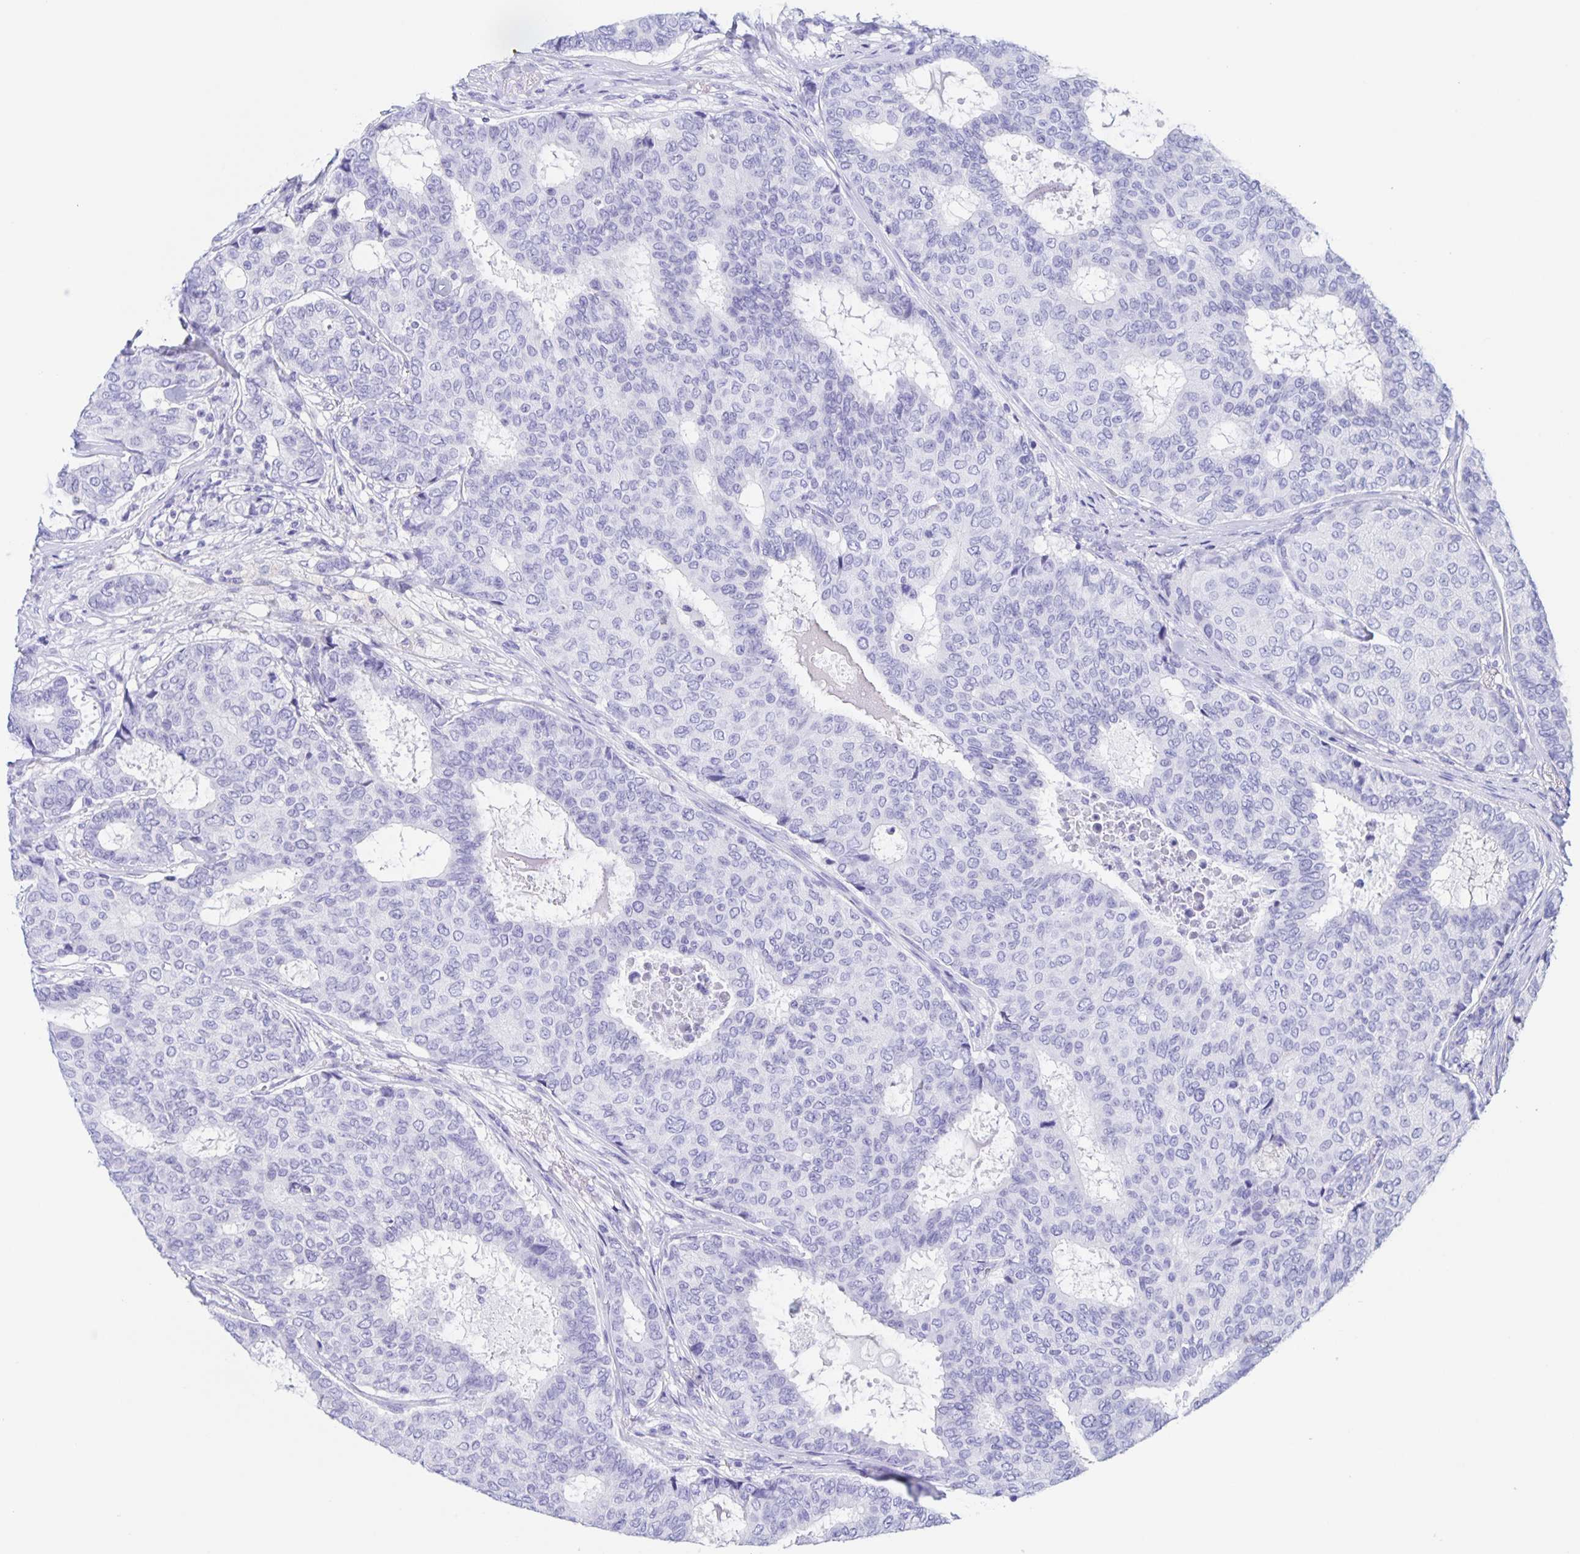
{"staining": {"intensity": "negative", "quantity": "none", "location": "none"}, "tissue": "breast cancer", "cell_type": "Tumor cells", "image_type": "cancer", "snomed": [{"axis": "morphology", "description": "Duct carcinoma"}, {"axis": "topography", "description": "Breast"}], "caption": "Immunohistochemistry image of human infiltrating ductal carcinoma (breast) stained for a protein (brown), which reveals no expression in tumor cells. The staining was performed using DAB to visualize the protein expression in brown, while the nuclei were stained in blue with hematoxylin (Magnification: 20x).", "gene": "DMBT1", "patient": {"sex": "female", "age": 75}}